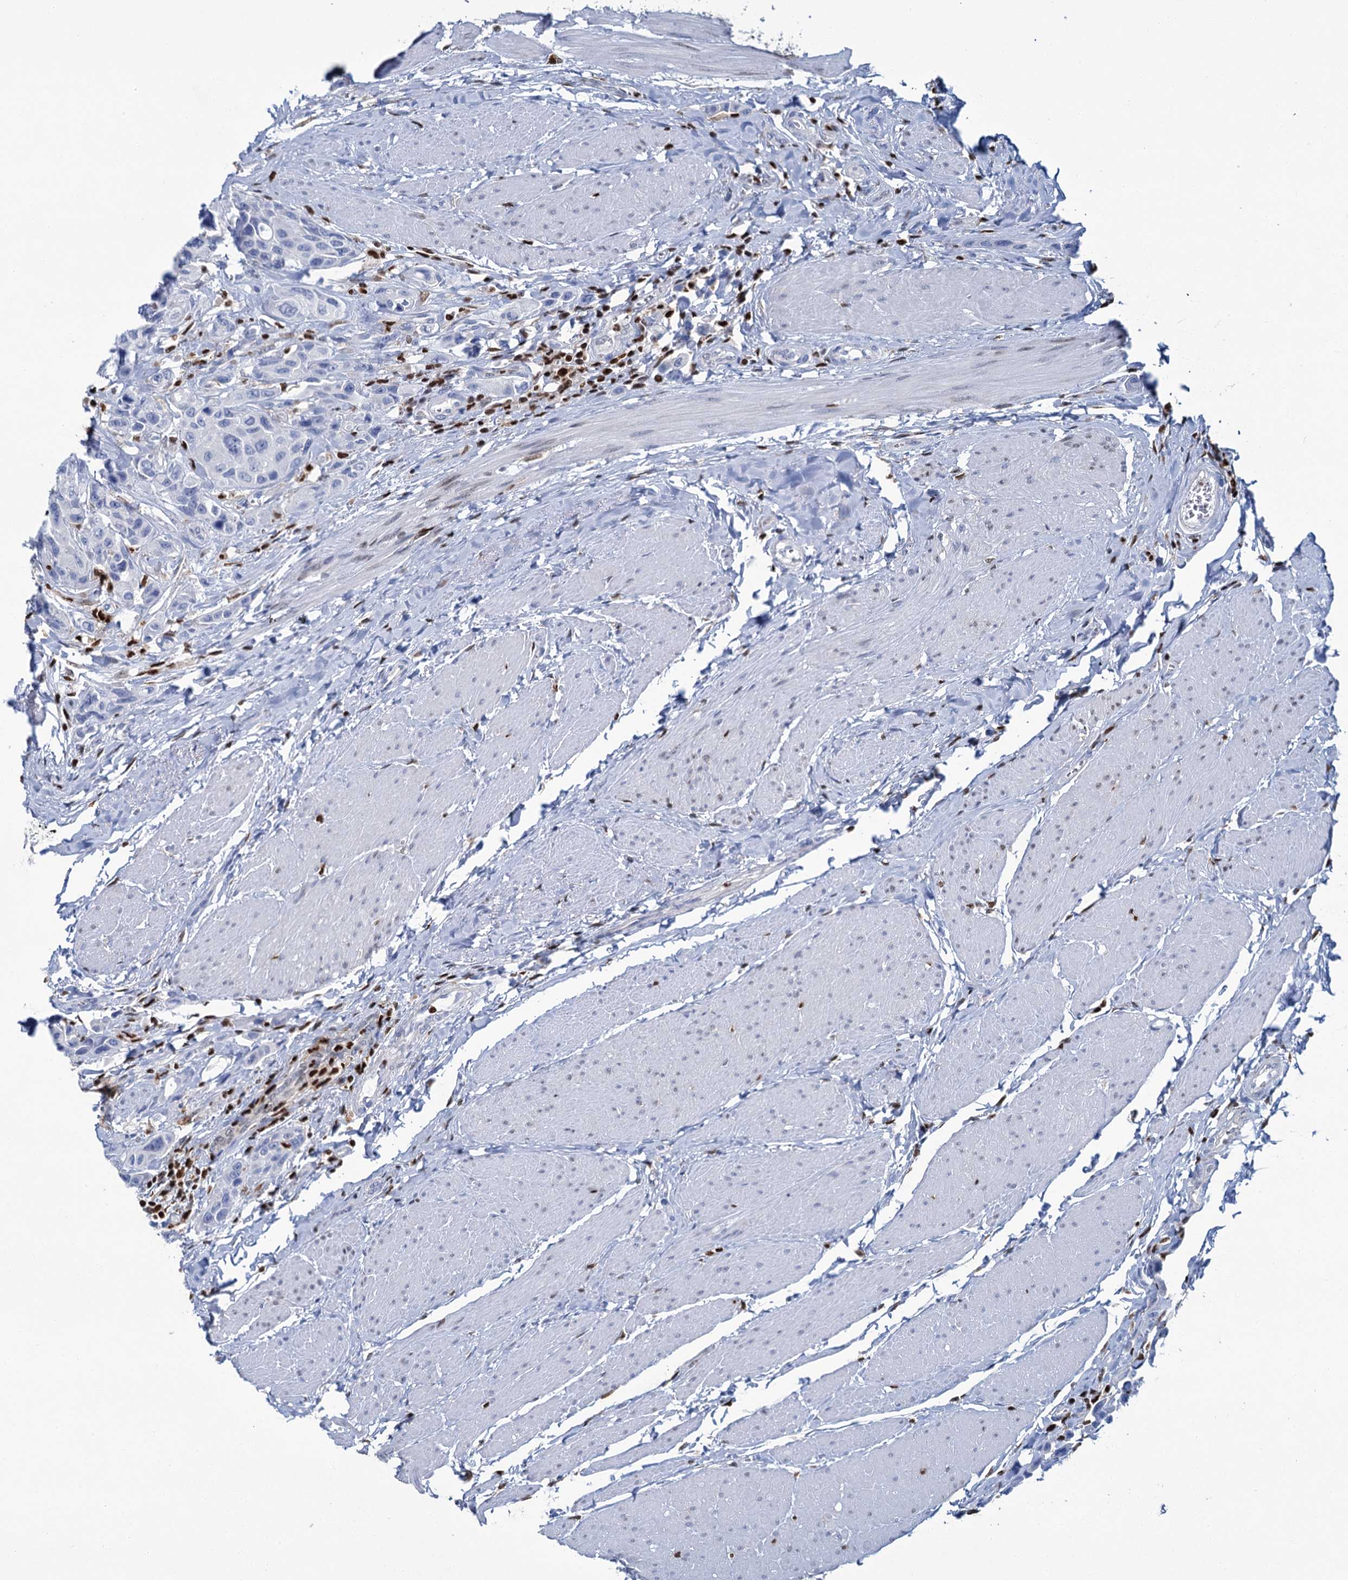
{"staining": {"intensity": "negative", "quantity": "none", "location": "none"}, "tissue": "urothelial cancer", "cell_type": "Tumor cells", "image_type": "cancer", "snomed": [{"axis": "morphology", "description": "Urothelial carcinoma, High grade"}, {"axis": "topography", "description": "Urinary bladder"}], "caption": "A photomicrograph of urothelial cancer stained for a protein shows no brown staining in tumor cells.", "gene": "CELF2", "patient": {"sex": "male", "age": 50}}